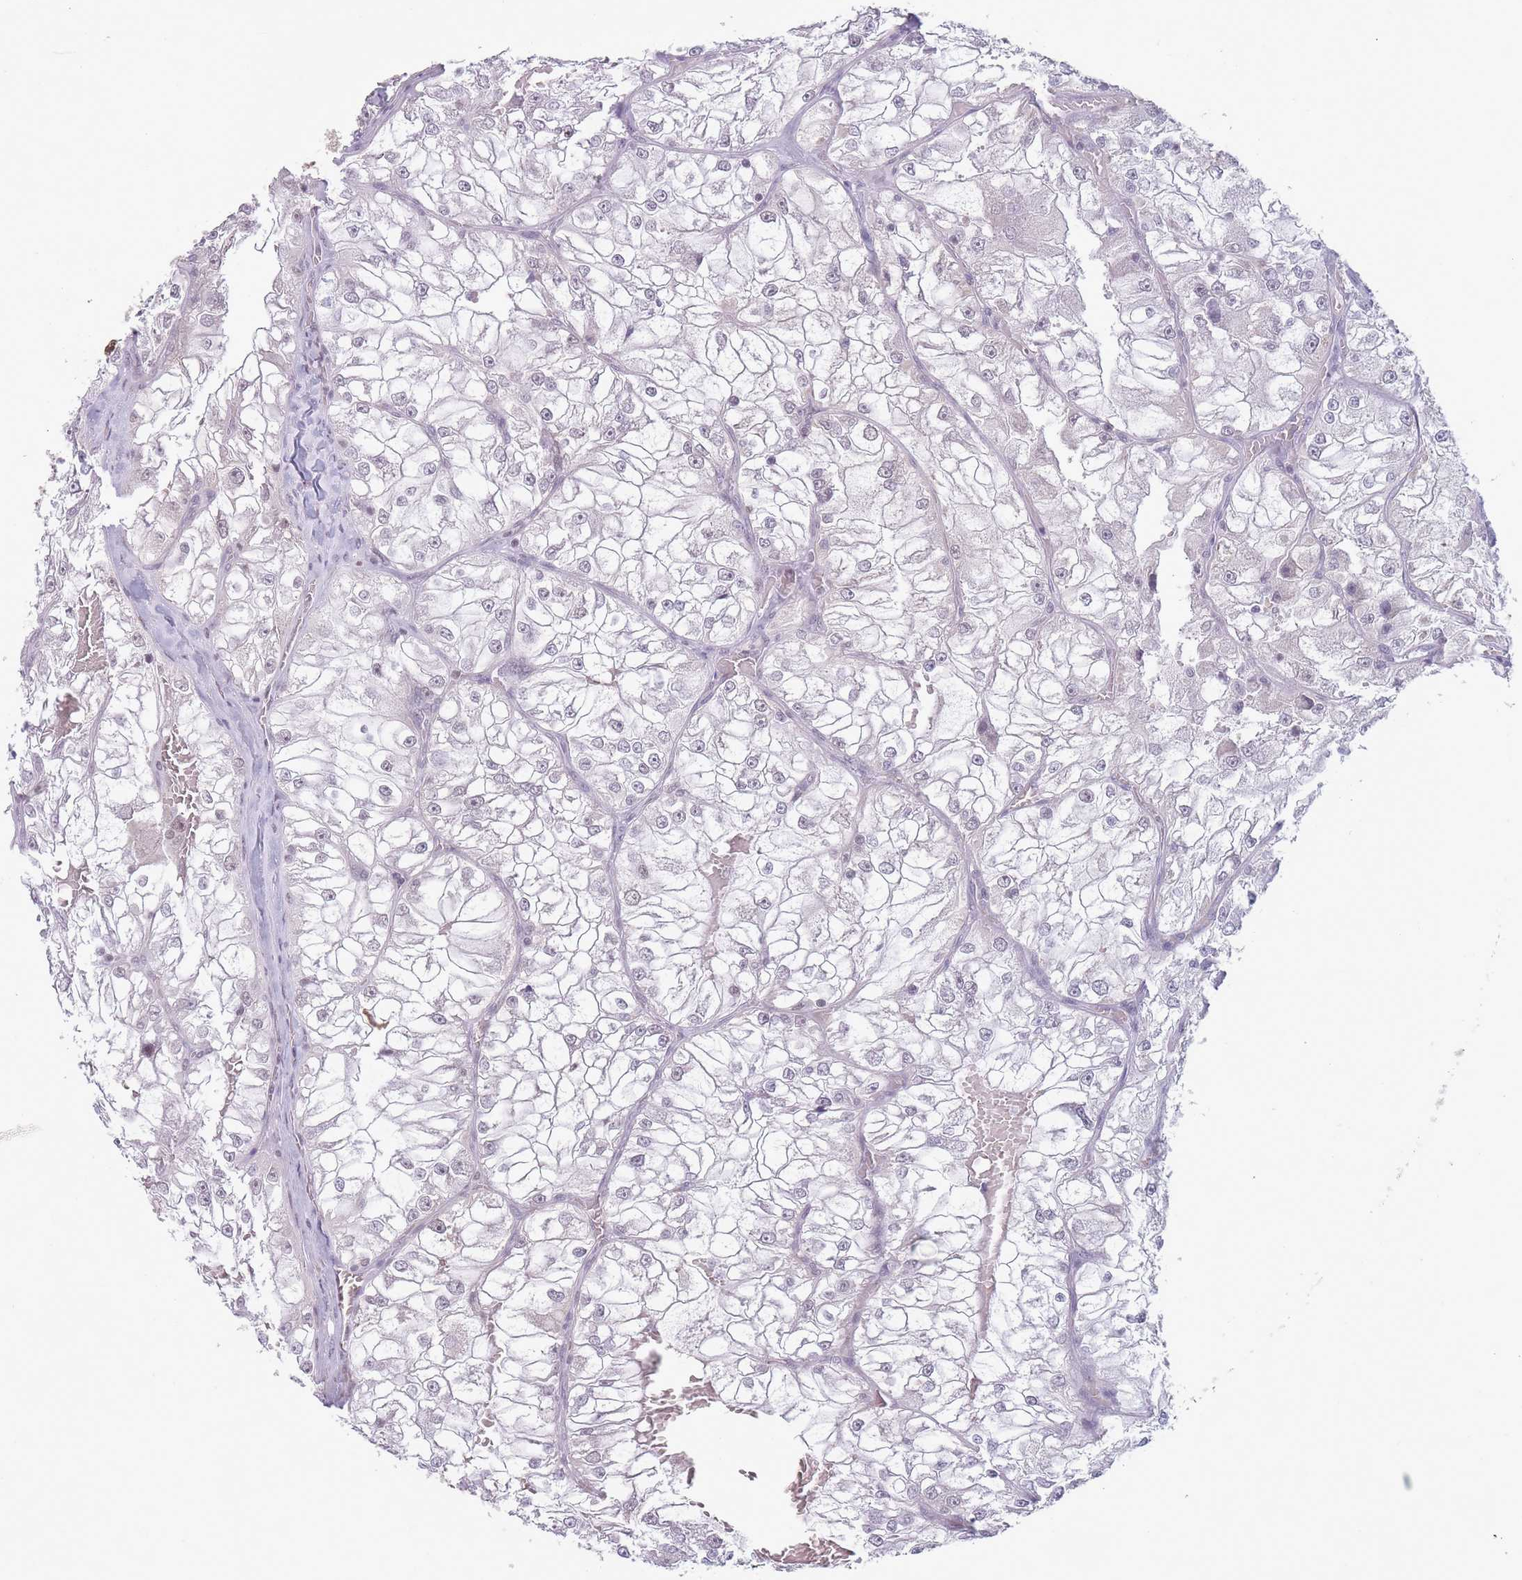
{"staining": {"intensity": "weak", "quantity": "<25%", "location": "nuclear"}, "tissue": "renal cancer", "cell_type": "Tumor cells", "image_type": "cancer", "snomed": [{"axis": "morphology", "description": "Adenocarcinoma, NOS"}, {"axis": "topography", "description": "Kidney"}], "caption": "A photomicrograph of renal adenocarcinoma stained for a protein reveals no brown staining in tumor cells.", "gene": "ARID3B", "patient": {"sex": "female", "age": 72}}